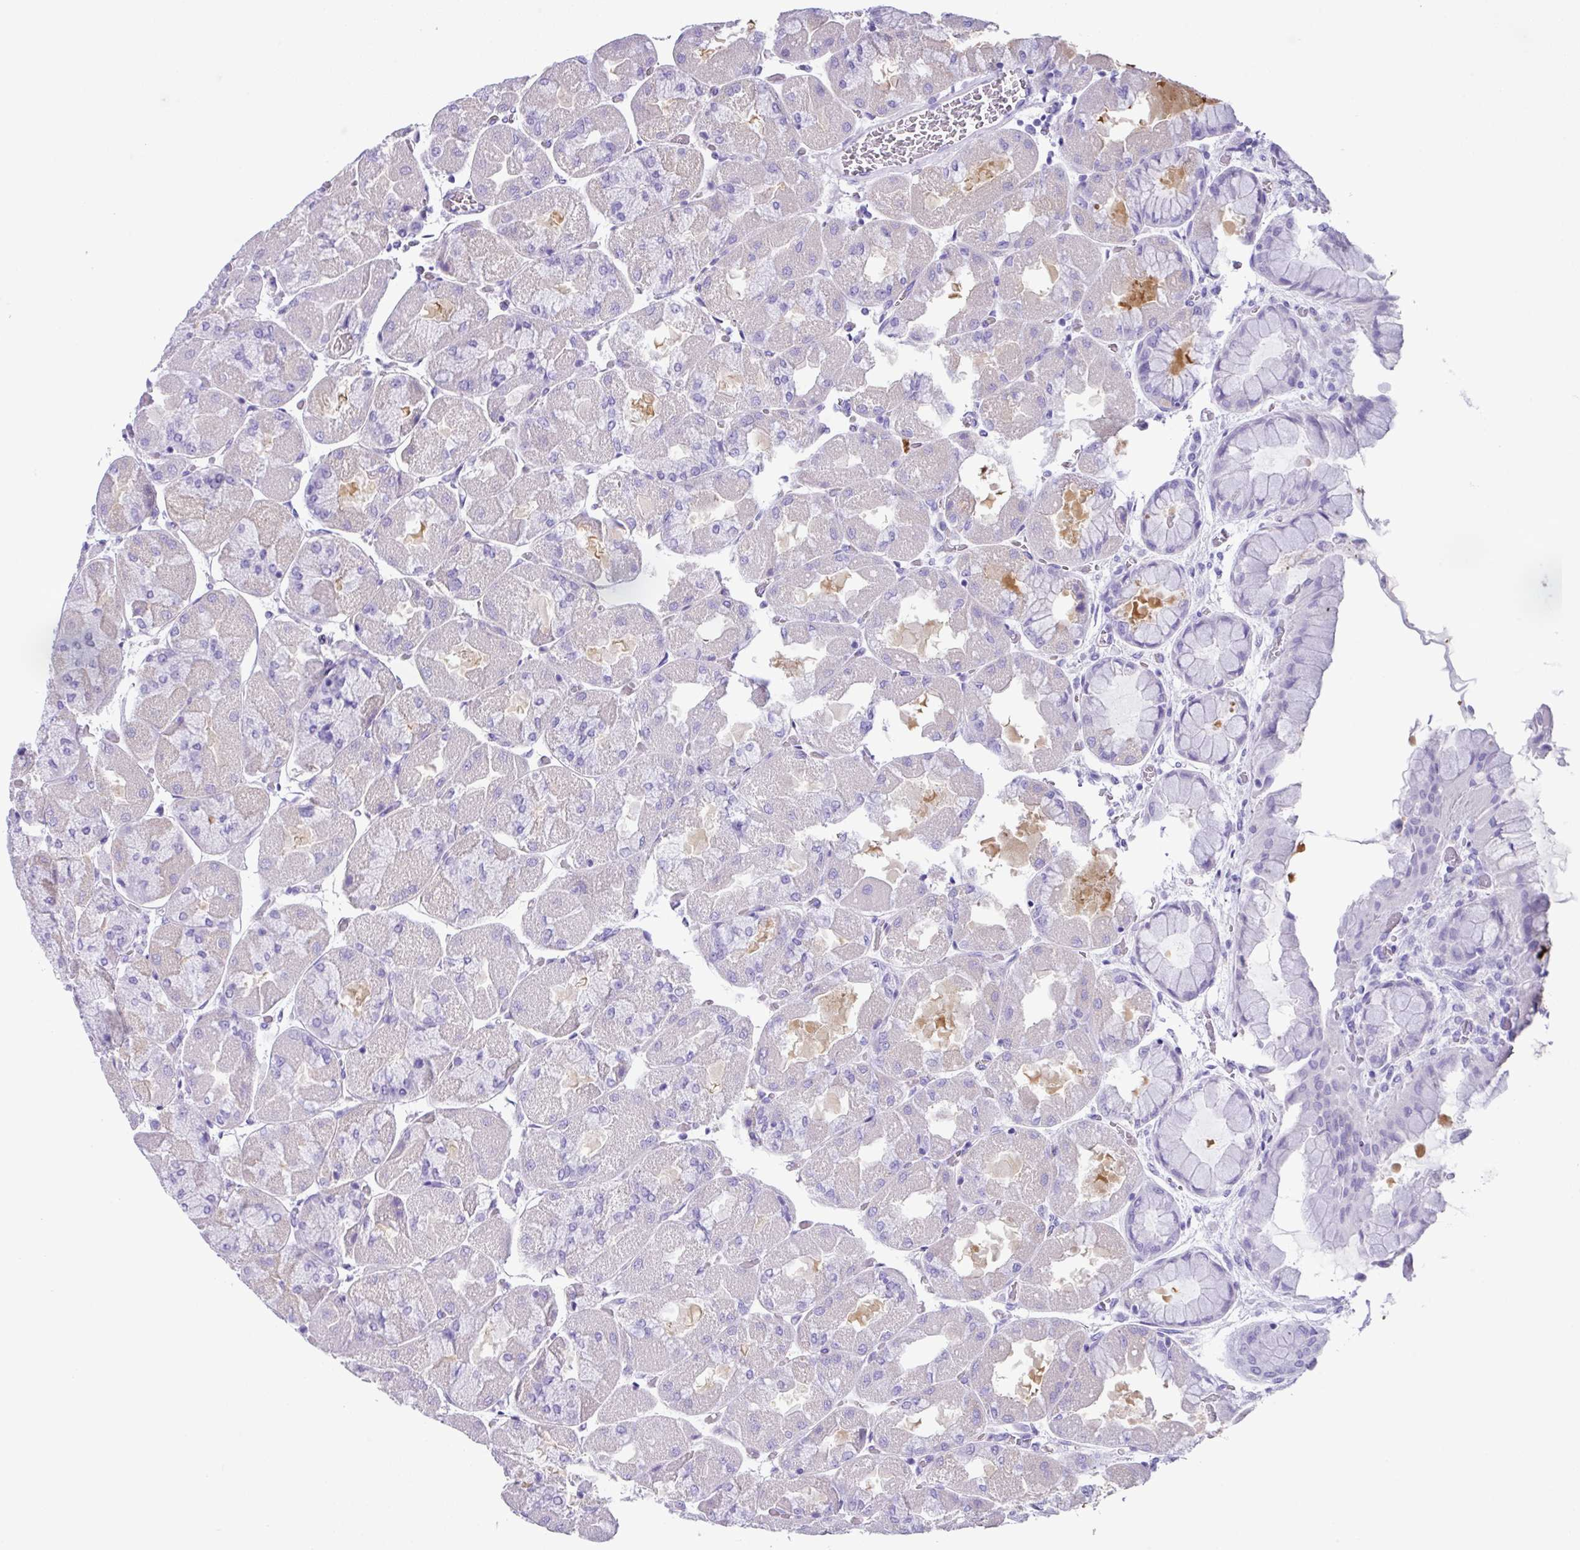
{"staining": {"intensity": "negative", "quantity": "none", "location": "none"}, "tissue": "stomach", "cell_type": "Glandular cells", "image_type": "normal", "snomed": [{"axis": "morphology", "description": "Normal tissue, NOS"}, {"axis": "topography", "description": "Stomach"}], "caption": "A photomicrograph of stomach stained for a protein demonstrates no brown staining in glandular cells. (DAB (3,3'-diaminobenzidine) IHC visualized using brightfield microscopy, high magnification).", "gene": "ZG16", "patient": {"sex": "female", "age": 61}}